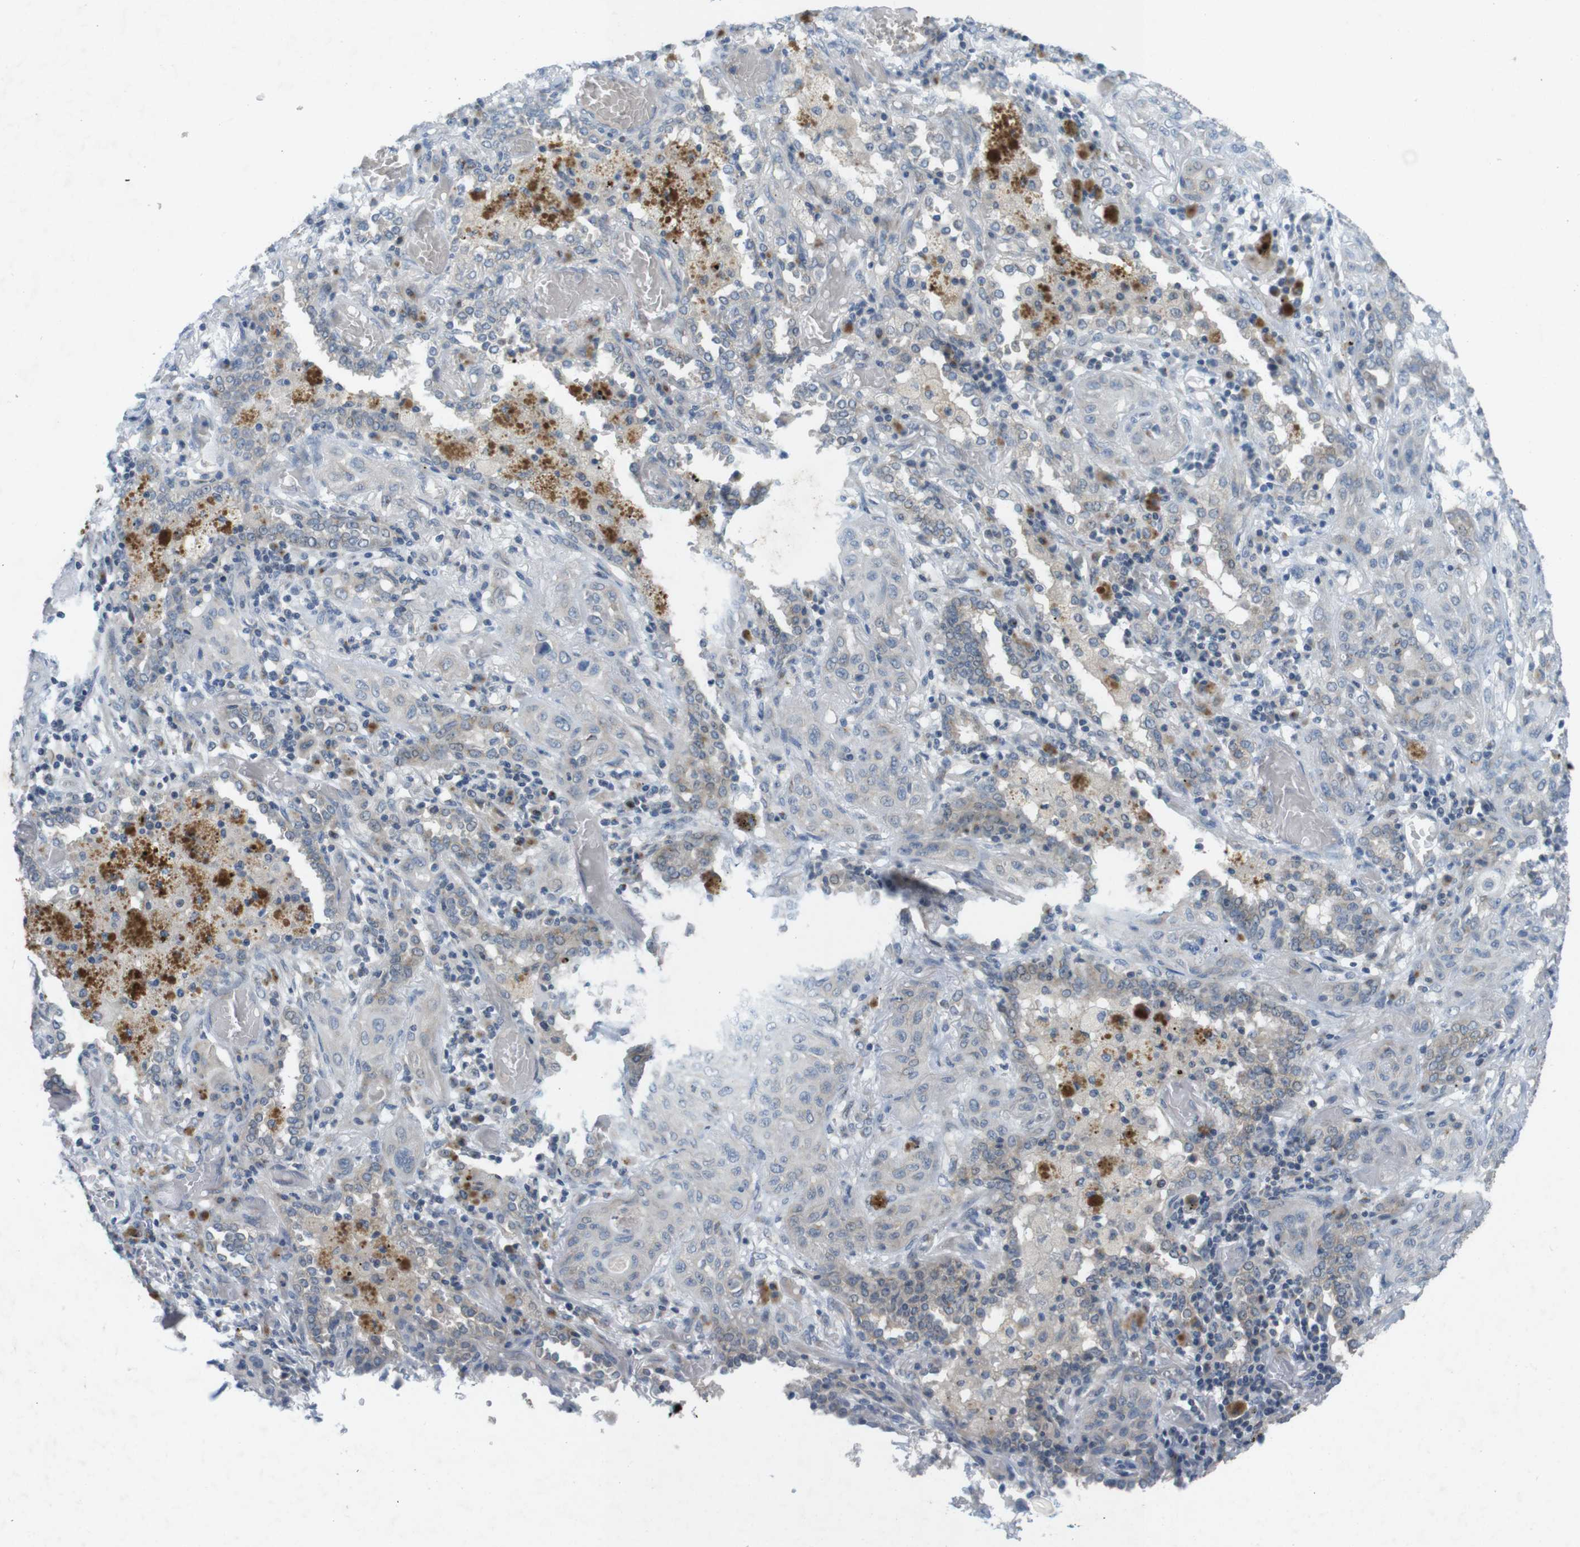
{"staining": {"intensity": "negative", "quantity": "none", "location": "none"}, "tissue": "lung cancer", "cell_type": "Tumor cells", "image_type": "cancer", "snomed": [{"axis": "morphology", "description": "Squamous cell carcinoma, NOS"}, {"axis": "topography", "description": "Lung"}], "caption": "This is a image of immunohistochemistry (IHC) staining of lung squamous cell carcinoma, which shows no staining in tumor cells.", "gene": "YIPF3", "patient": {"sex": "female", "age": 47}}